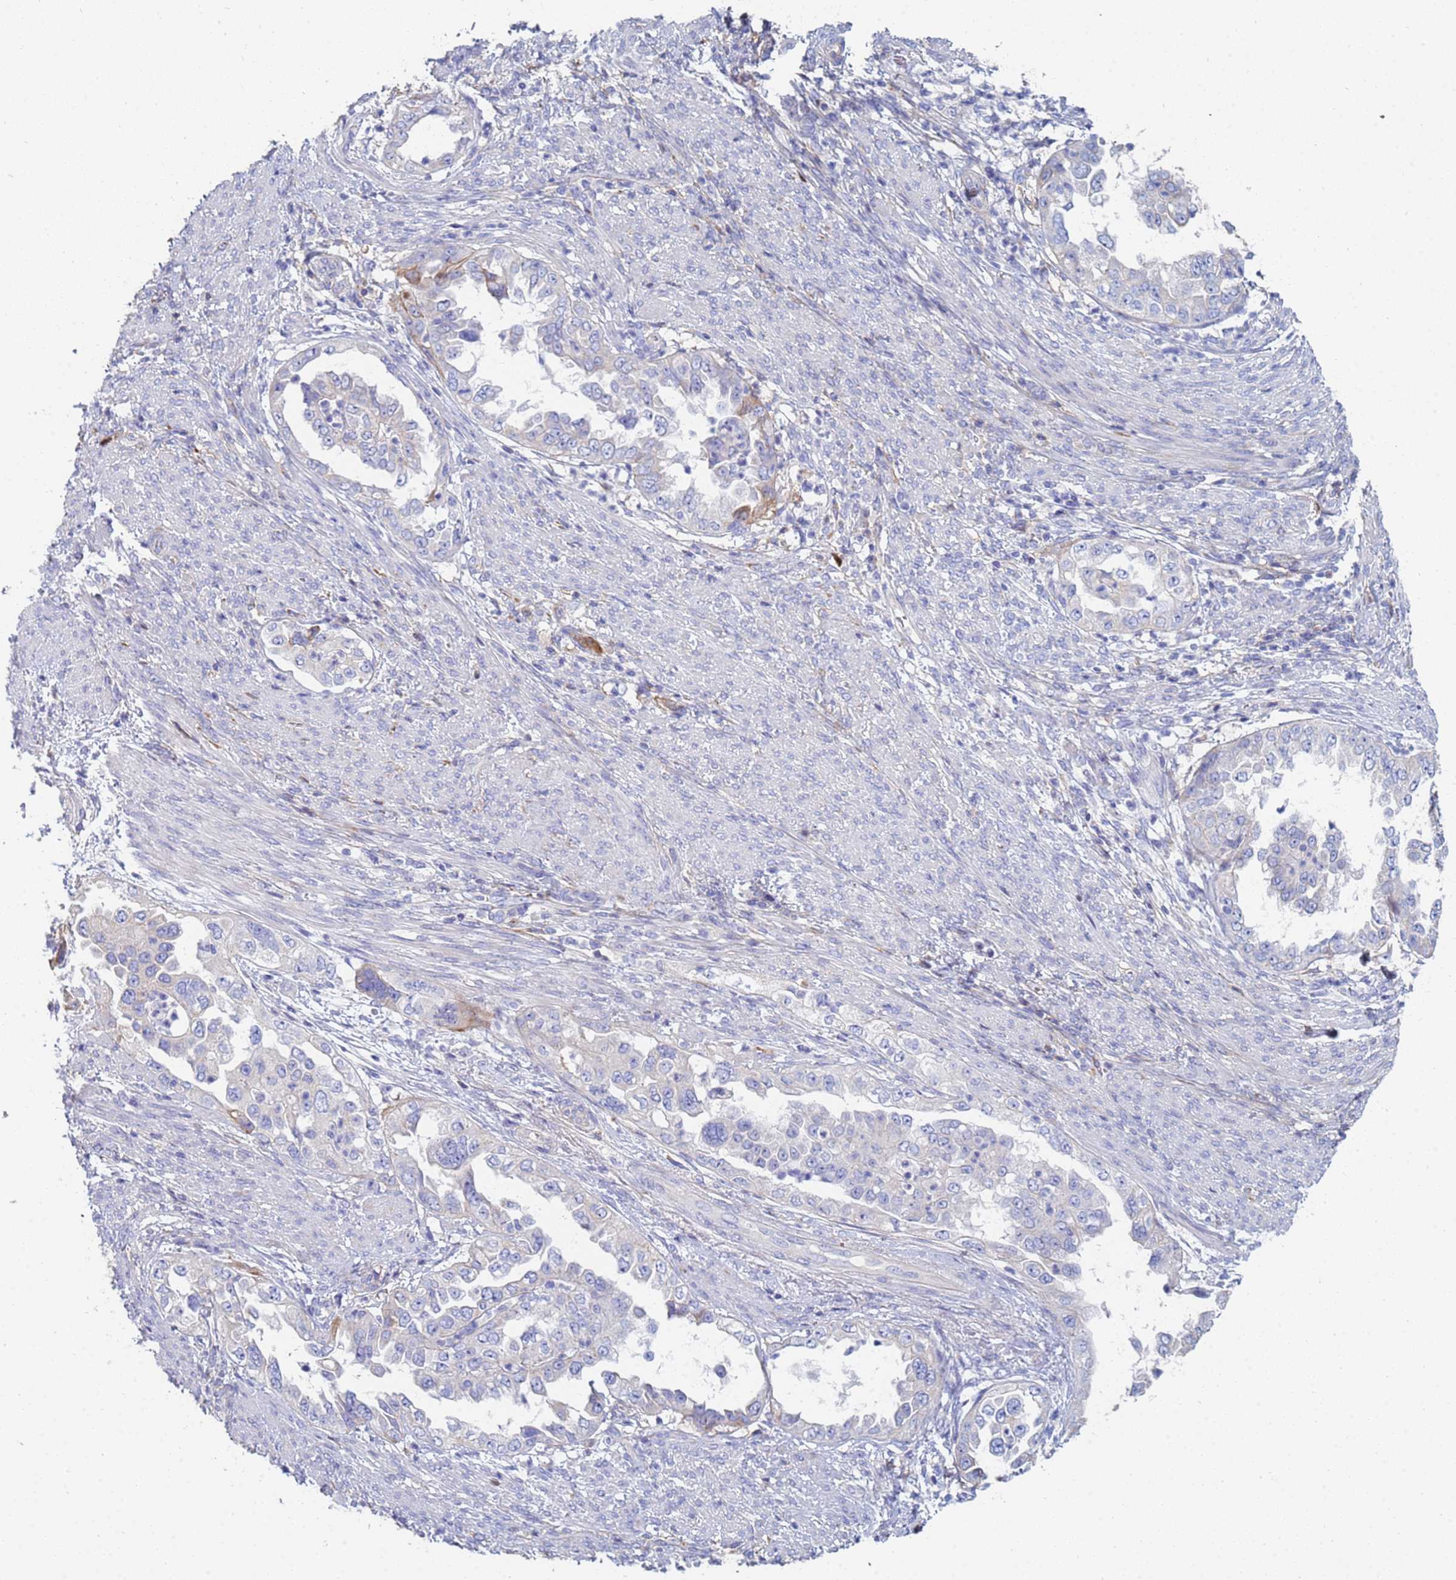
{"staining": {"intensity": "negative", "quantity": "none", "location": "none"}, "tissue": "endometrial cancer", "cell_type": "Tumor cells", "image_type": "cancer", "snomed": [{"axis": "morphology", "description": "Adenocarcinoma, NOS"}, {"axis": "topography", "description": "Endometrium"}], "caption": "The micrograph shows no significant positivity in tumor cells of endometrial adenocarcinoma.", "gene": "ABCA8", "patient": {"sex": "female", "age": 85}}